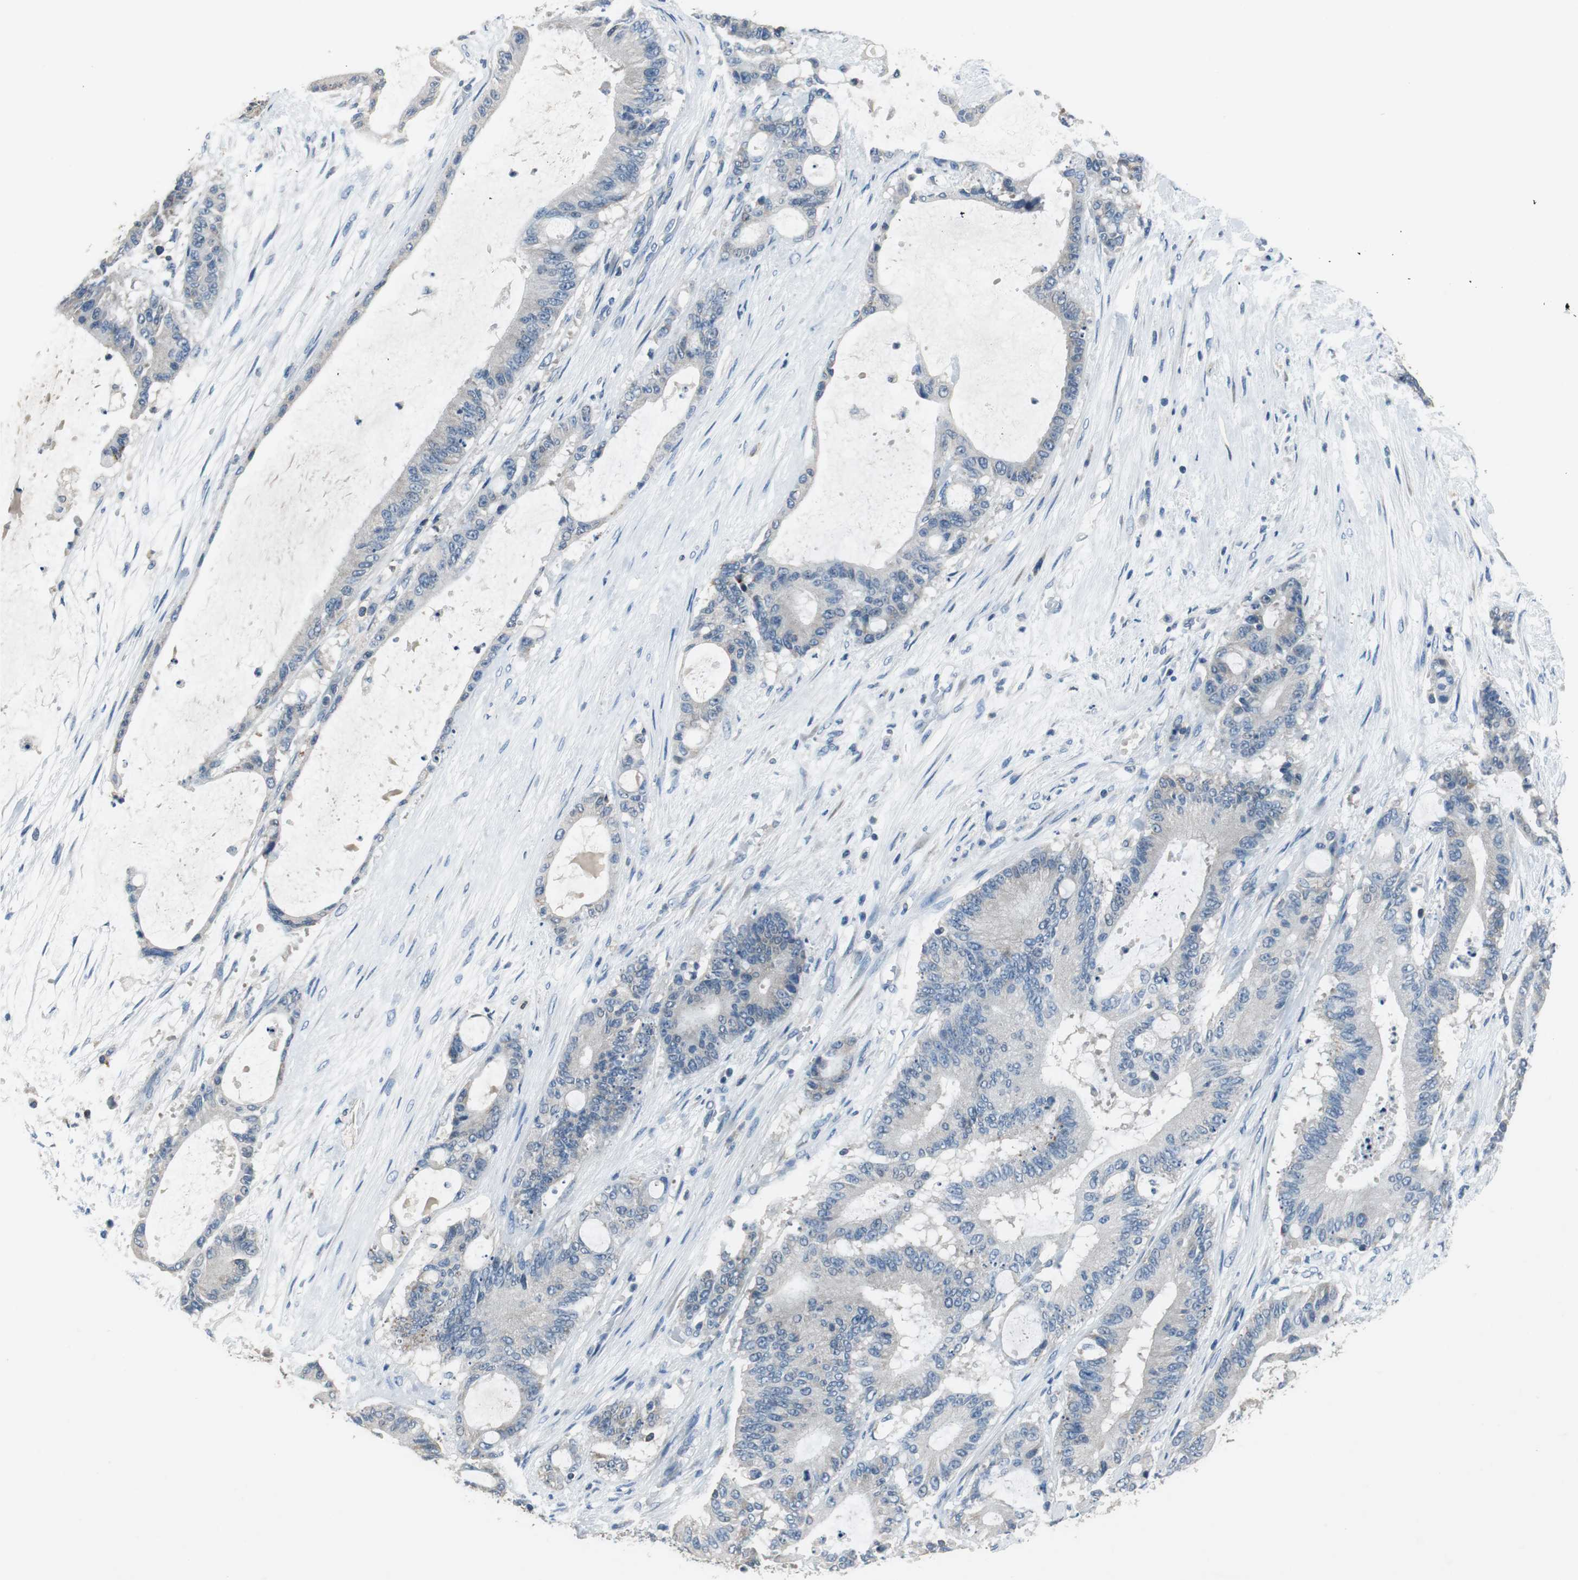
{"staining": {"intensity": "weak", "quantity": "<25%", "location": "cytoplasmic/membranous"}, "tissue": "liver cancer", "cell_type": "Tumor cells", "image_type": "cancer", "snomed": [{"axis": "morphology", "description": "Cholangiocarcinoma"}, {"axis": "topography", "description": "Liver"}], "caption": "DAB (3,3'-diaminobenzidine) immunohistochemical staining of human cholangiocarcinoma (liver) demonstrates no significant staining in tumor cells. Nuclei are stained in blue.", "gene": "PRKCA", "patient": {"sex": "female", "age": 73}}